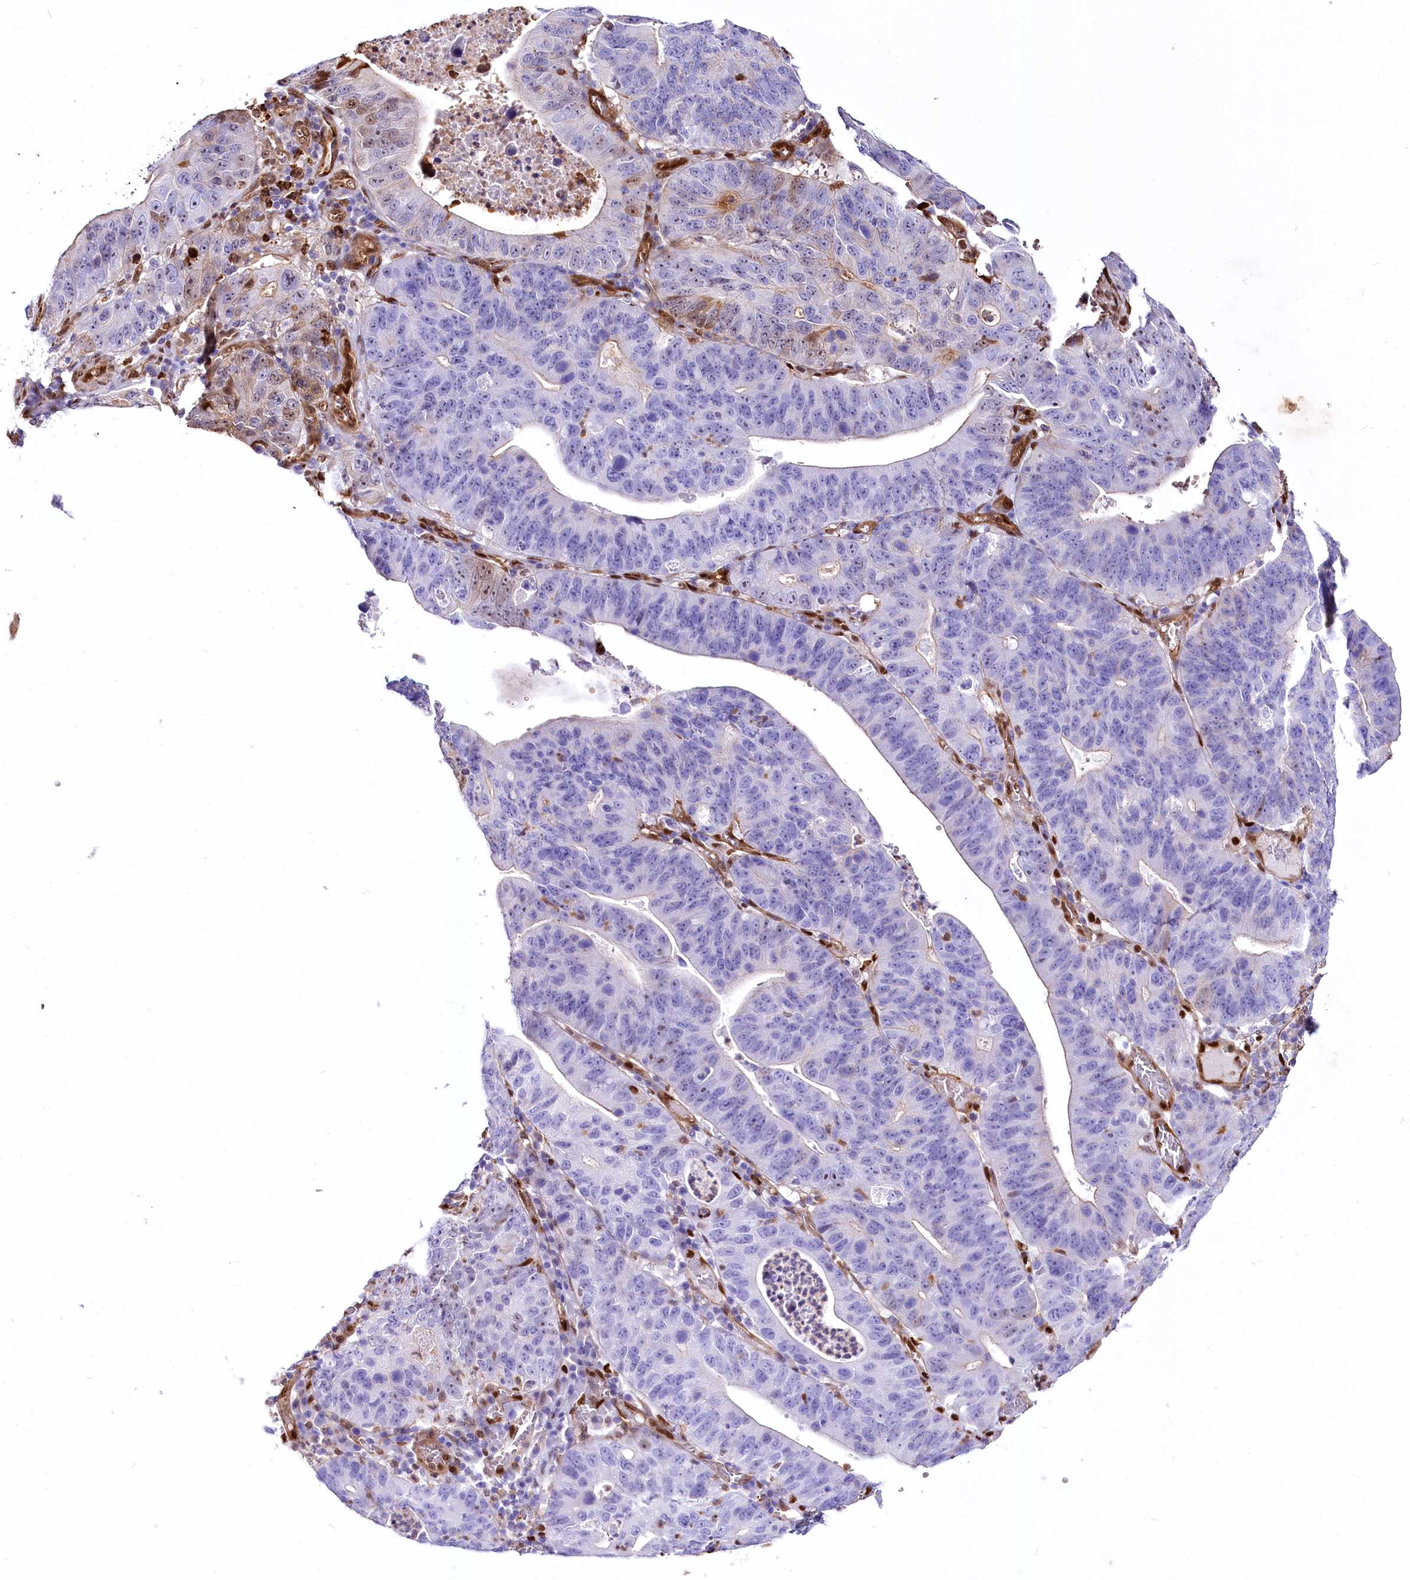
{"staining": {"intensity": "moderate", "quantity": "<25%", "location": "nuclear"}, "tissue": "stomach cancer", "cell_type": "Tumor cells", "image_type": "cancer", "snomed": [{"axis": "morphology", "description": "Adenocarcinoma, NOS"}, {"axis": "topography", "description": "Stomach"}], "caption": "This is a micrograph of IHC staining of stomach adenocarcinoma, which shows moderate expression in the nuclear of tumor cells.", "gene": "PTMS", "patient": {"sex": "male", "age": 59}}